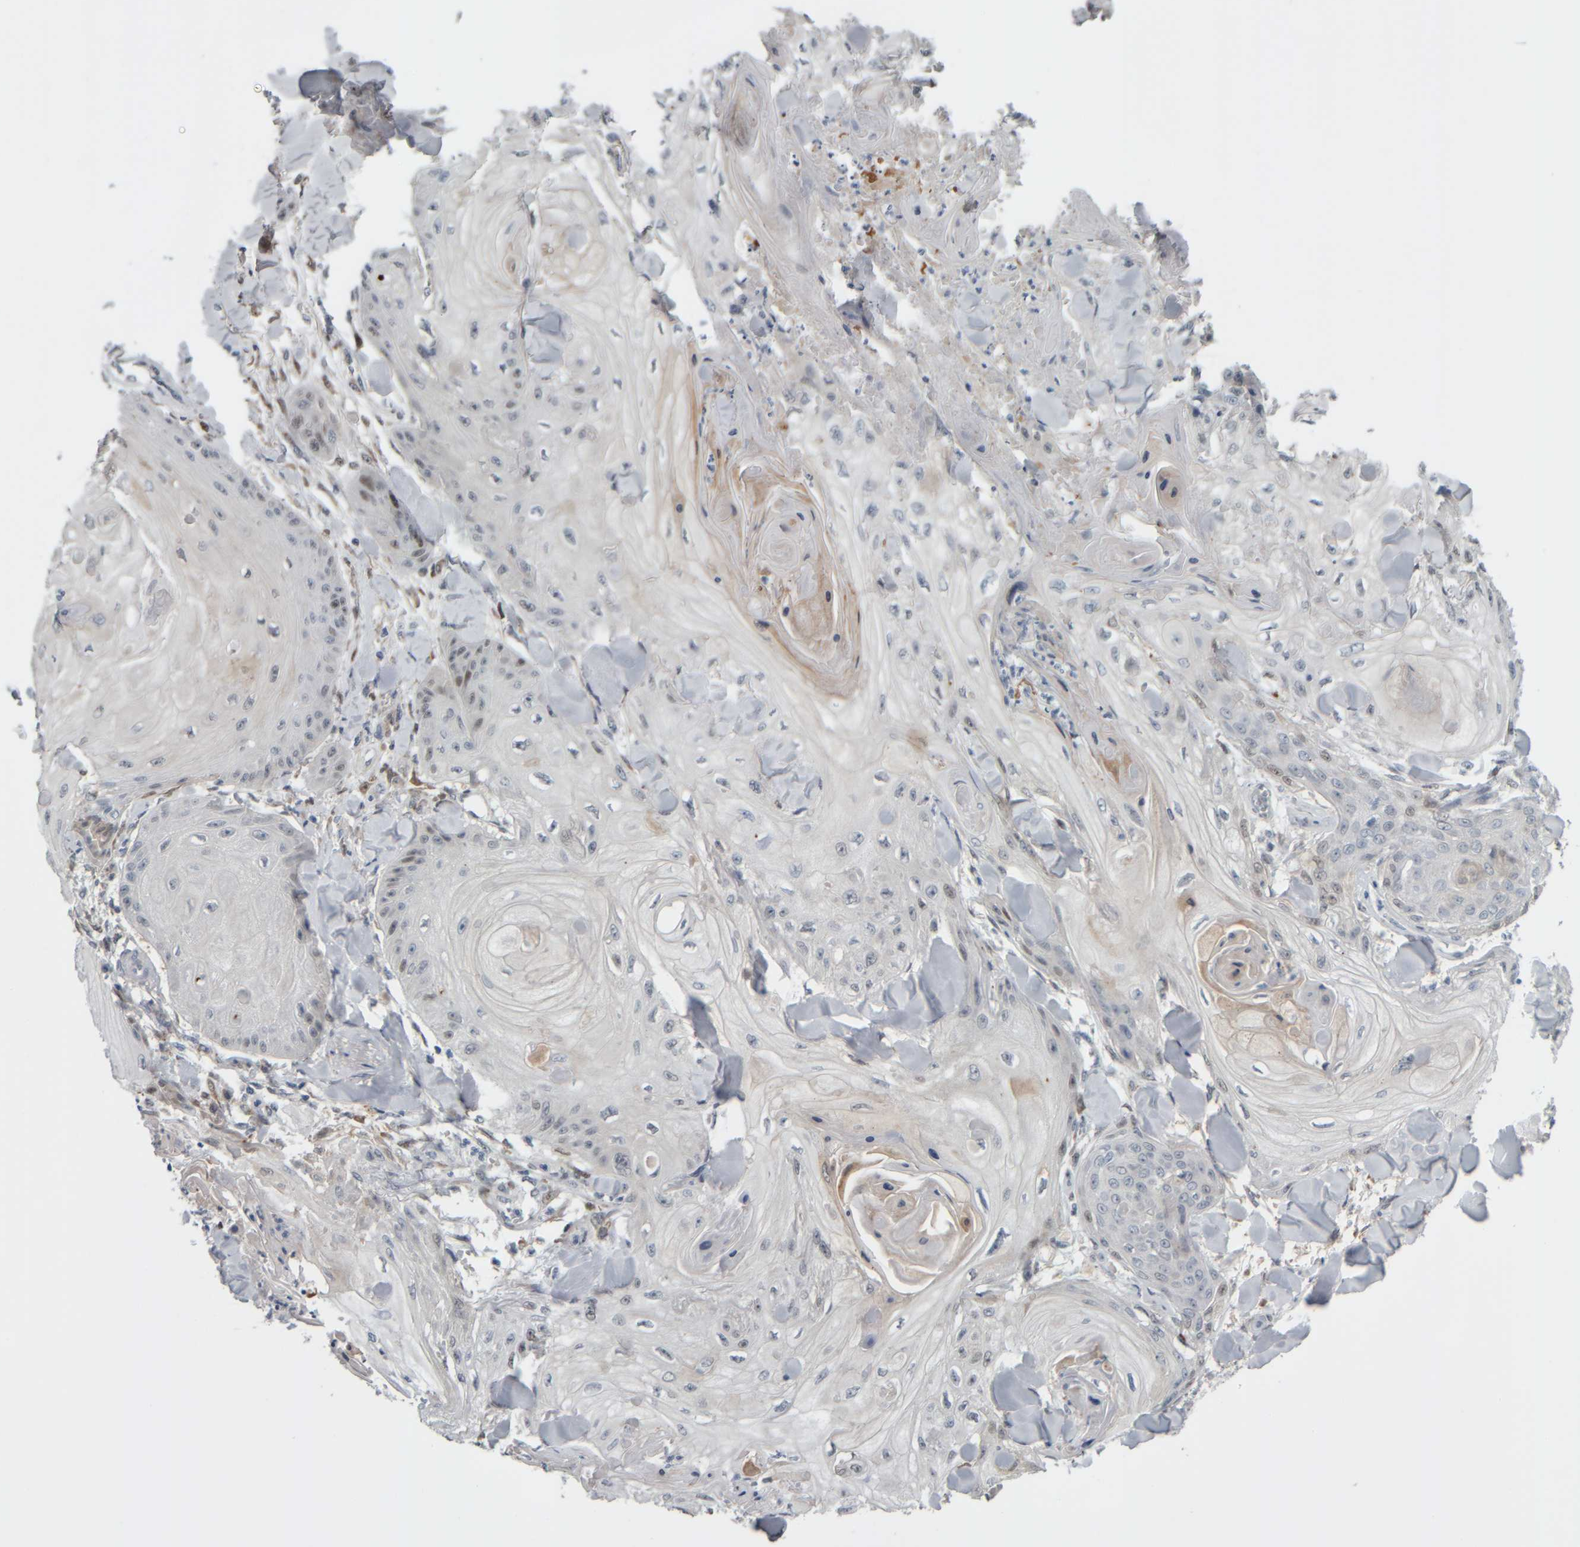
{"staining": {"intensity": "weak", "quantity": "<25%", "location": "nuclear"}, "tissue": "skin cancer", "cell_type": "Tumor cells", "image_type": "cancer", "snomed": [{"axis": "morphology", "description": "Squamous cell carcinoma, NOS"}, {"axis": "topography", "description": "Skin"}], "caption": "DAB (3,3'-diaminobenzidine) immunohistochemical staining of human skin cancer (squamous cell carcinoma) reveals no significant staining in tumor cells.", "gene": "COL14A1", "patient": {"sex": "male", "age": 74}}